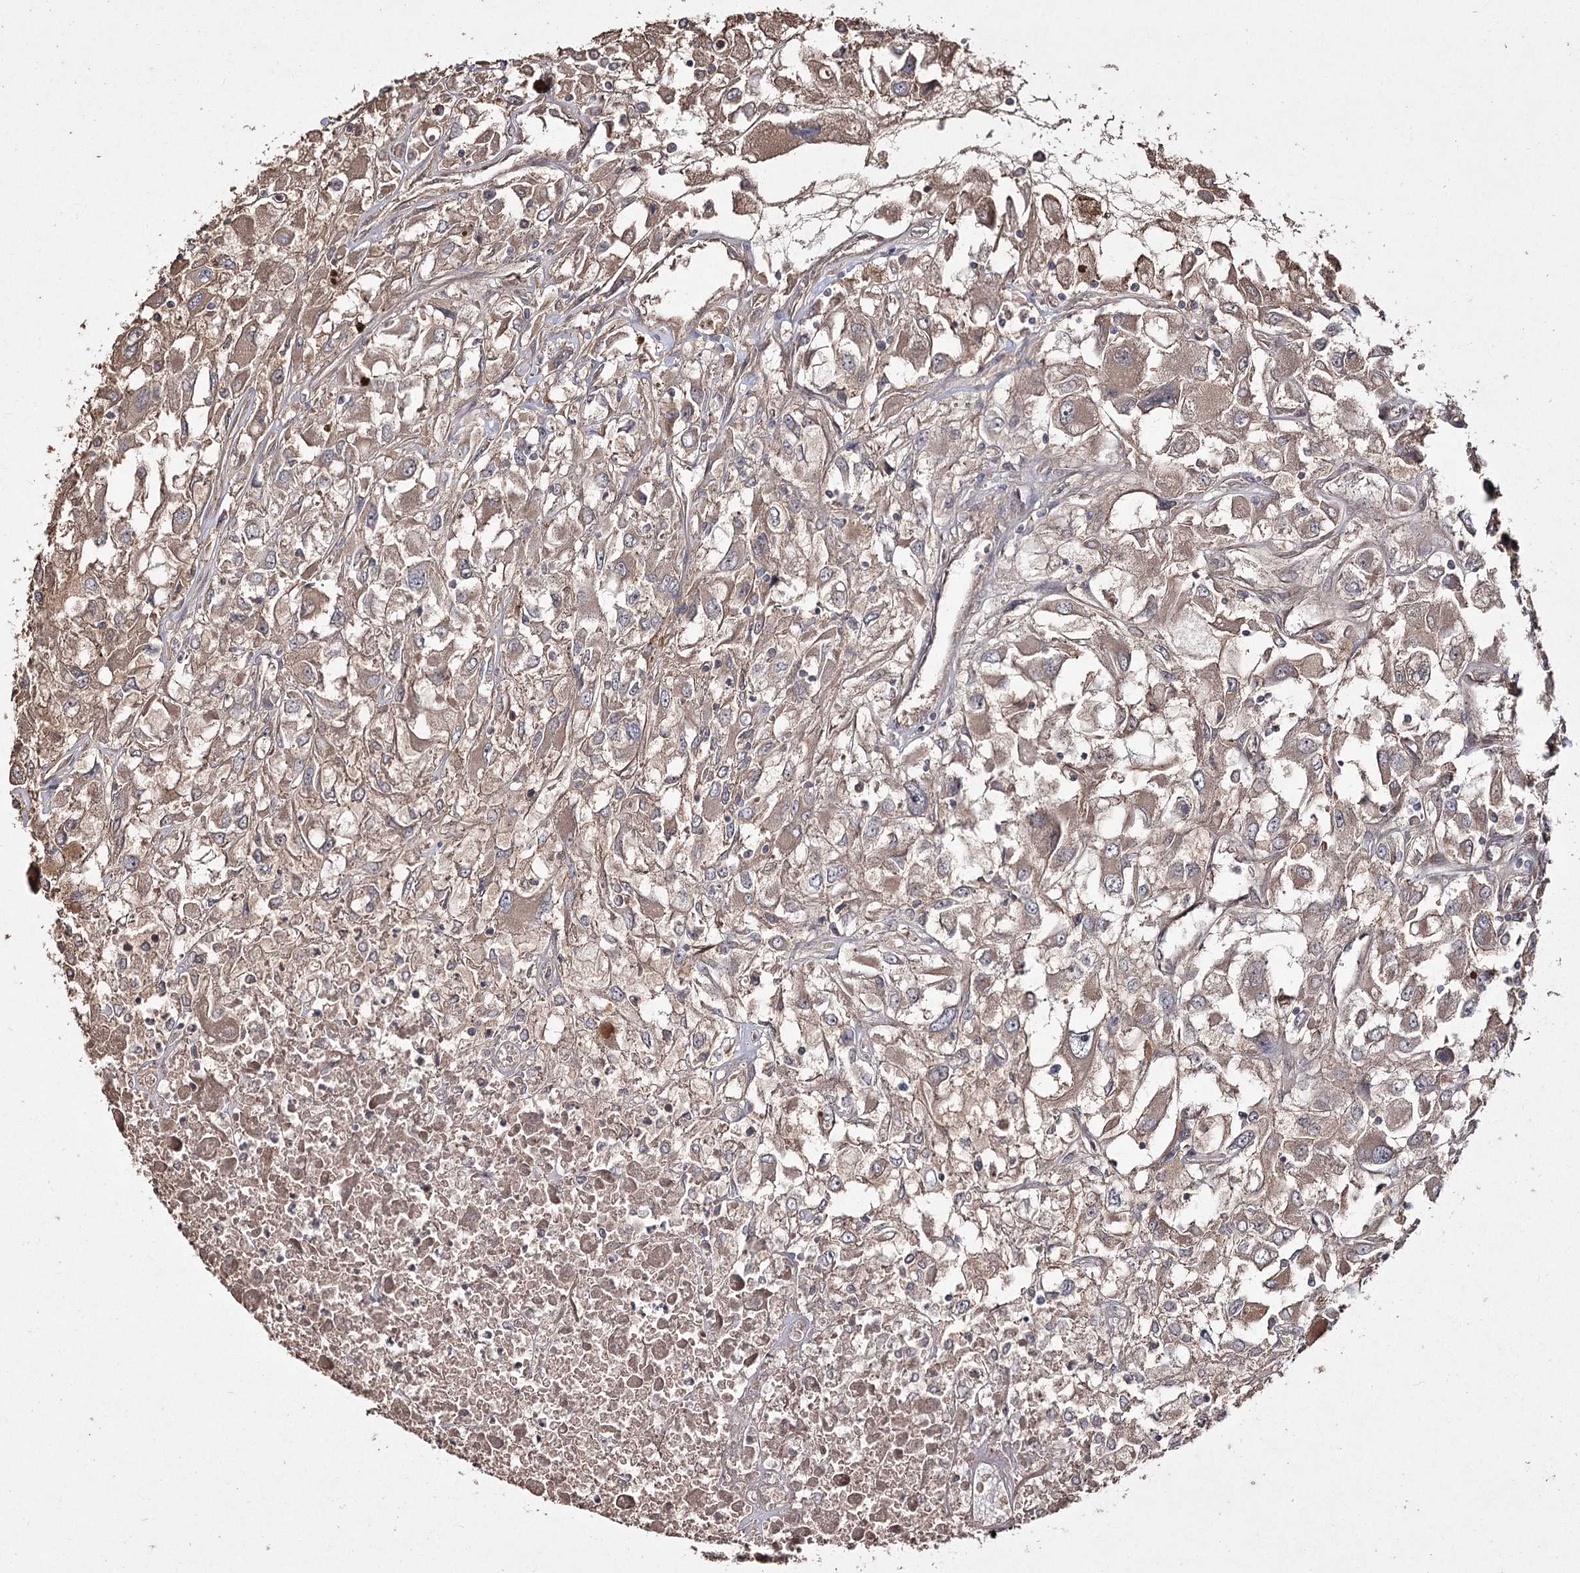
{"staining": {"intensity": "moderate", "quantity": ">75%", "location": "cytoplasmic/membranous"}, "tissue": "renal cancer", "cell_type": "Tumor cells", "image_type": "cancer", "snomed": [{"axis": "morphology", "description": "Adenocarcinoma, NOS"}, {"axis": "topography", "description": "Kidney"}], "caption": "An image of renal cancer (adenocarcinoma) stained for a protein reveals moderate cytoplasmic/membranous brown staining in tumor cells. The staining was performed using DAB to visualize the protein expression in brown, while the nuclei were stained in blue with hematoxylin (Magnification: 20x).", "gene": "FANCL", "patient": {"sex": "female", "age": 52}}